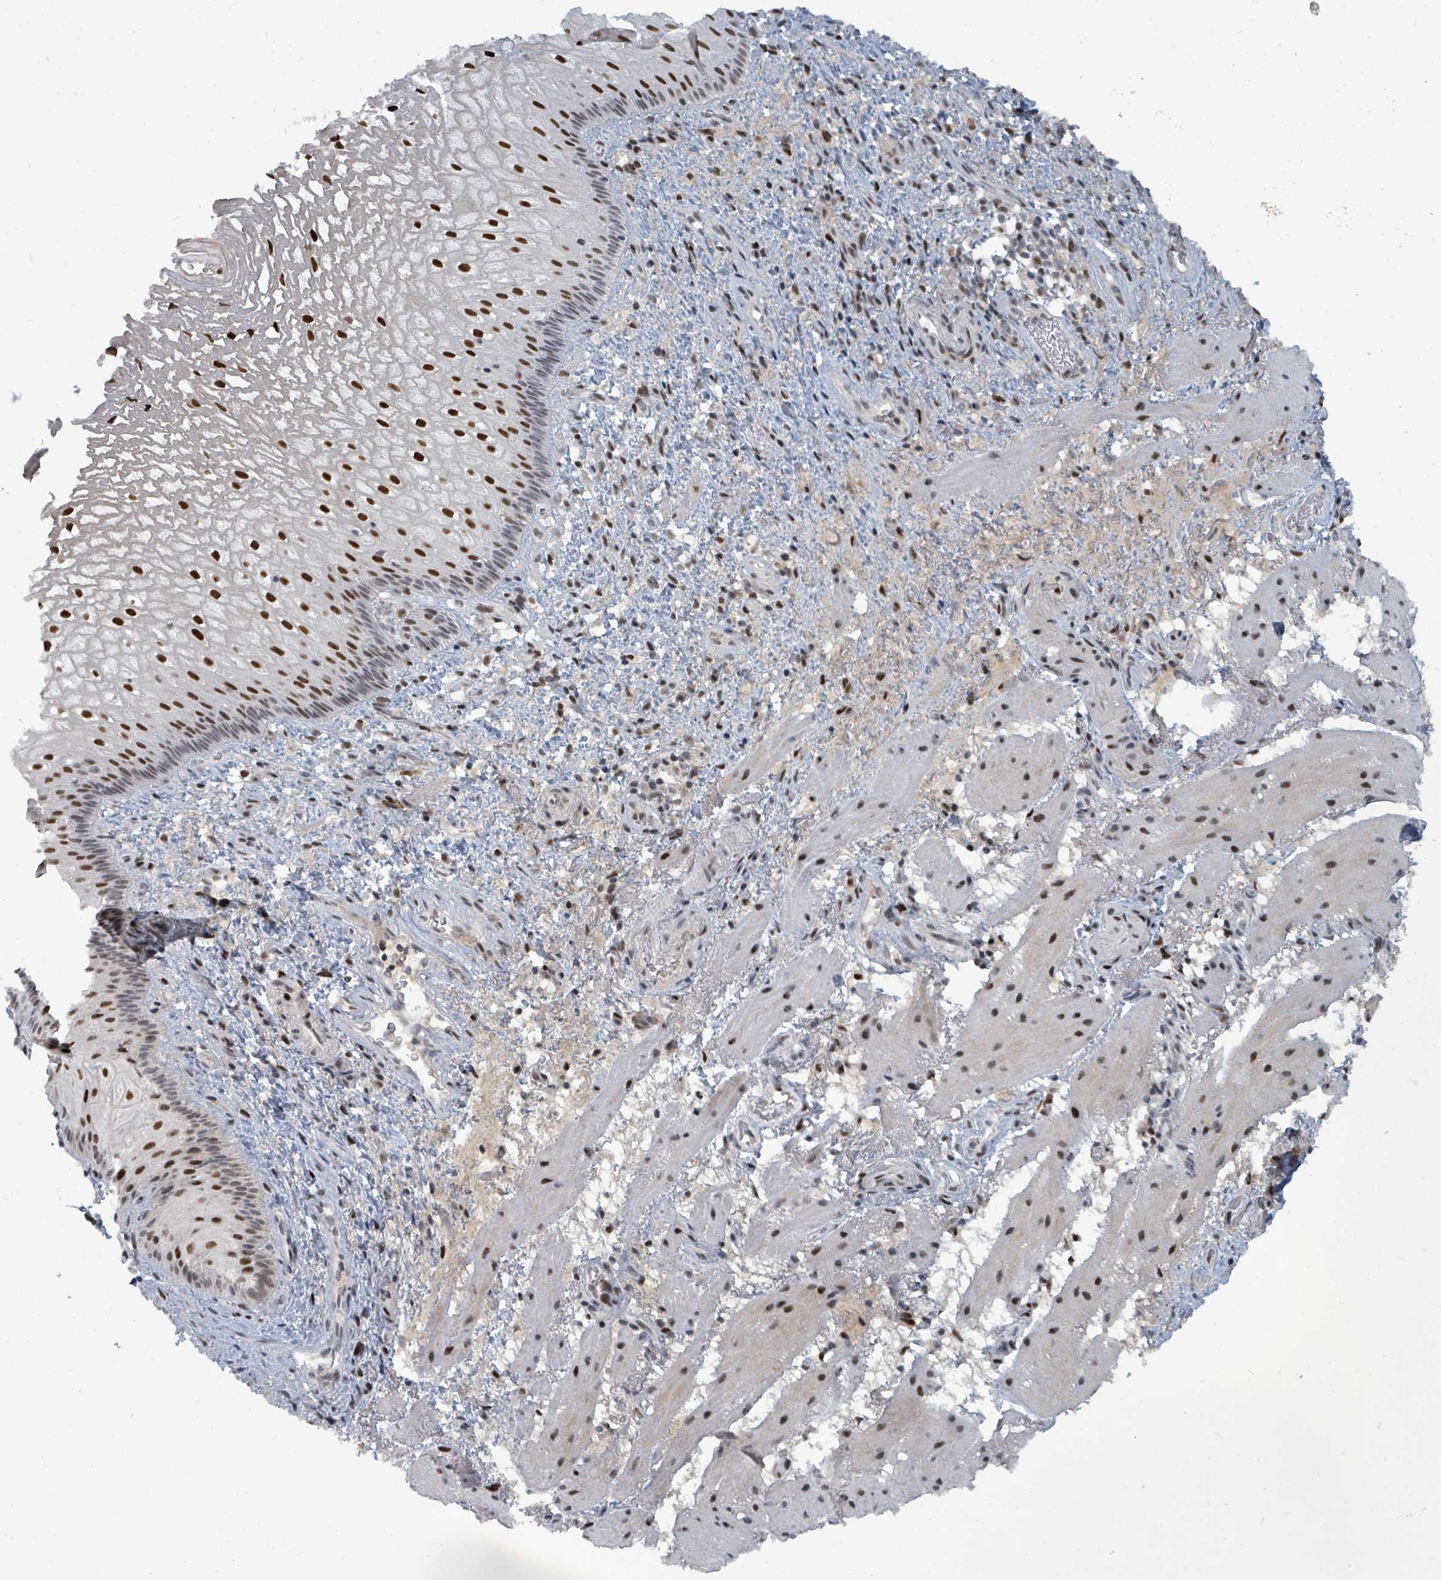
{"staining": {"intensity": "strong", "quantity": "25%-75%", "location": "nuclear"}, "tissue": "esophagus", "cell_type": "Squamous epithelial cells", "image_type": "normal", "snomed": [{"axis": "morphology", "description": "Normal tissue, NOS"}, {"axis": "topography", "description": "Esophagus"}], "caption": "A brown stain highlights strong nuclear expression of a protein in squamous epithelial cells of benign esophagus. Using DAB (3,3'-diaminobenzidine) (brown) and hematoxylin (blue) stains, captured at high magnification using brightfield microscopy.", "gene": "UCK1", "patient": {"sex": "female", "age": 75}}